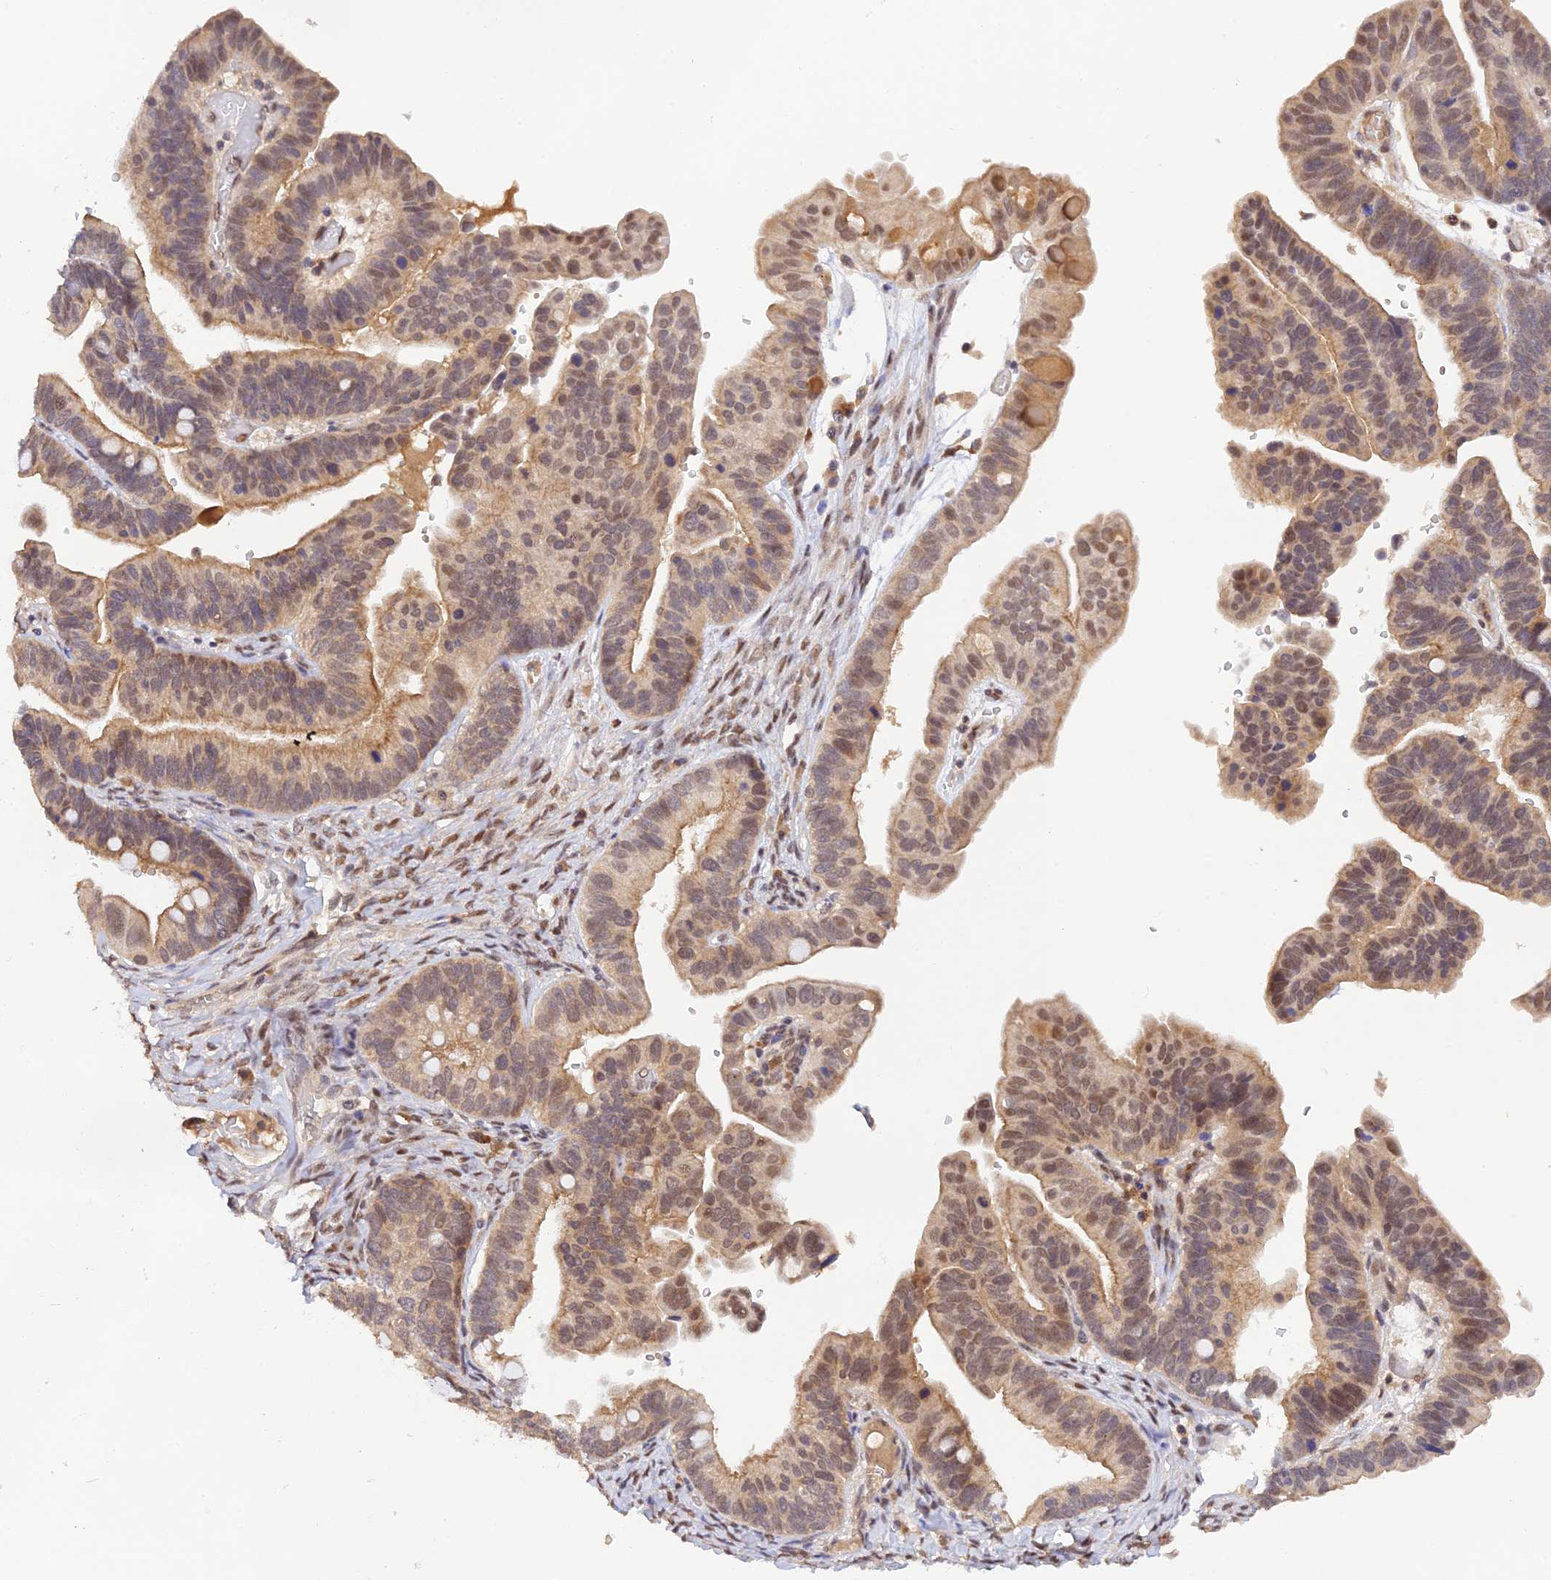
{"staining": {"intensity": "moderate", "quantity": "25%-75%", "location": "cytoplasmic/membranous,nuclear"}, "tissue": "ovarian cancer", "cell_type": "Tumor cells", "image_type": "cancer", "snomed": [{"axis": "morphology", "description": "Cystadenocarcinoma, serous, NOS"}, {"axis": "topography", "description": "Ovary"}], "caption": "Moderate cytoplasmic/membranous and nuclear expression for a protein is present in about 25%-75% of tumor cells of ovarian serous cystadenocarcinoma using IHC.", "gene": "ZNF436", "patient": {"sex": "female", "age": 56}}